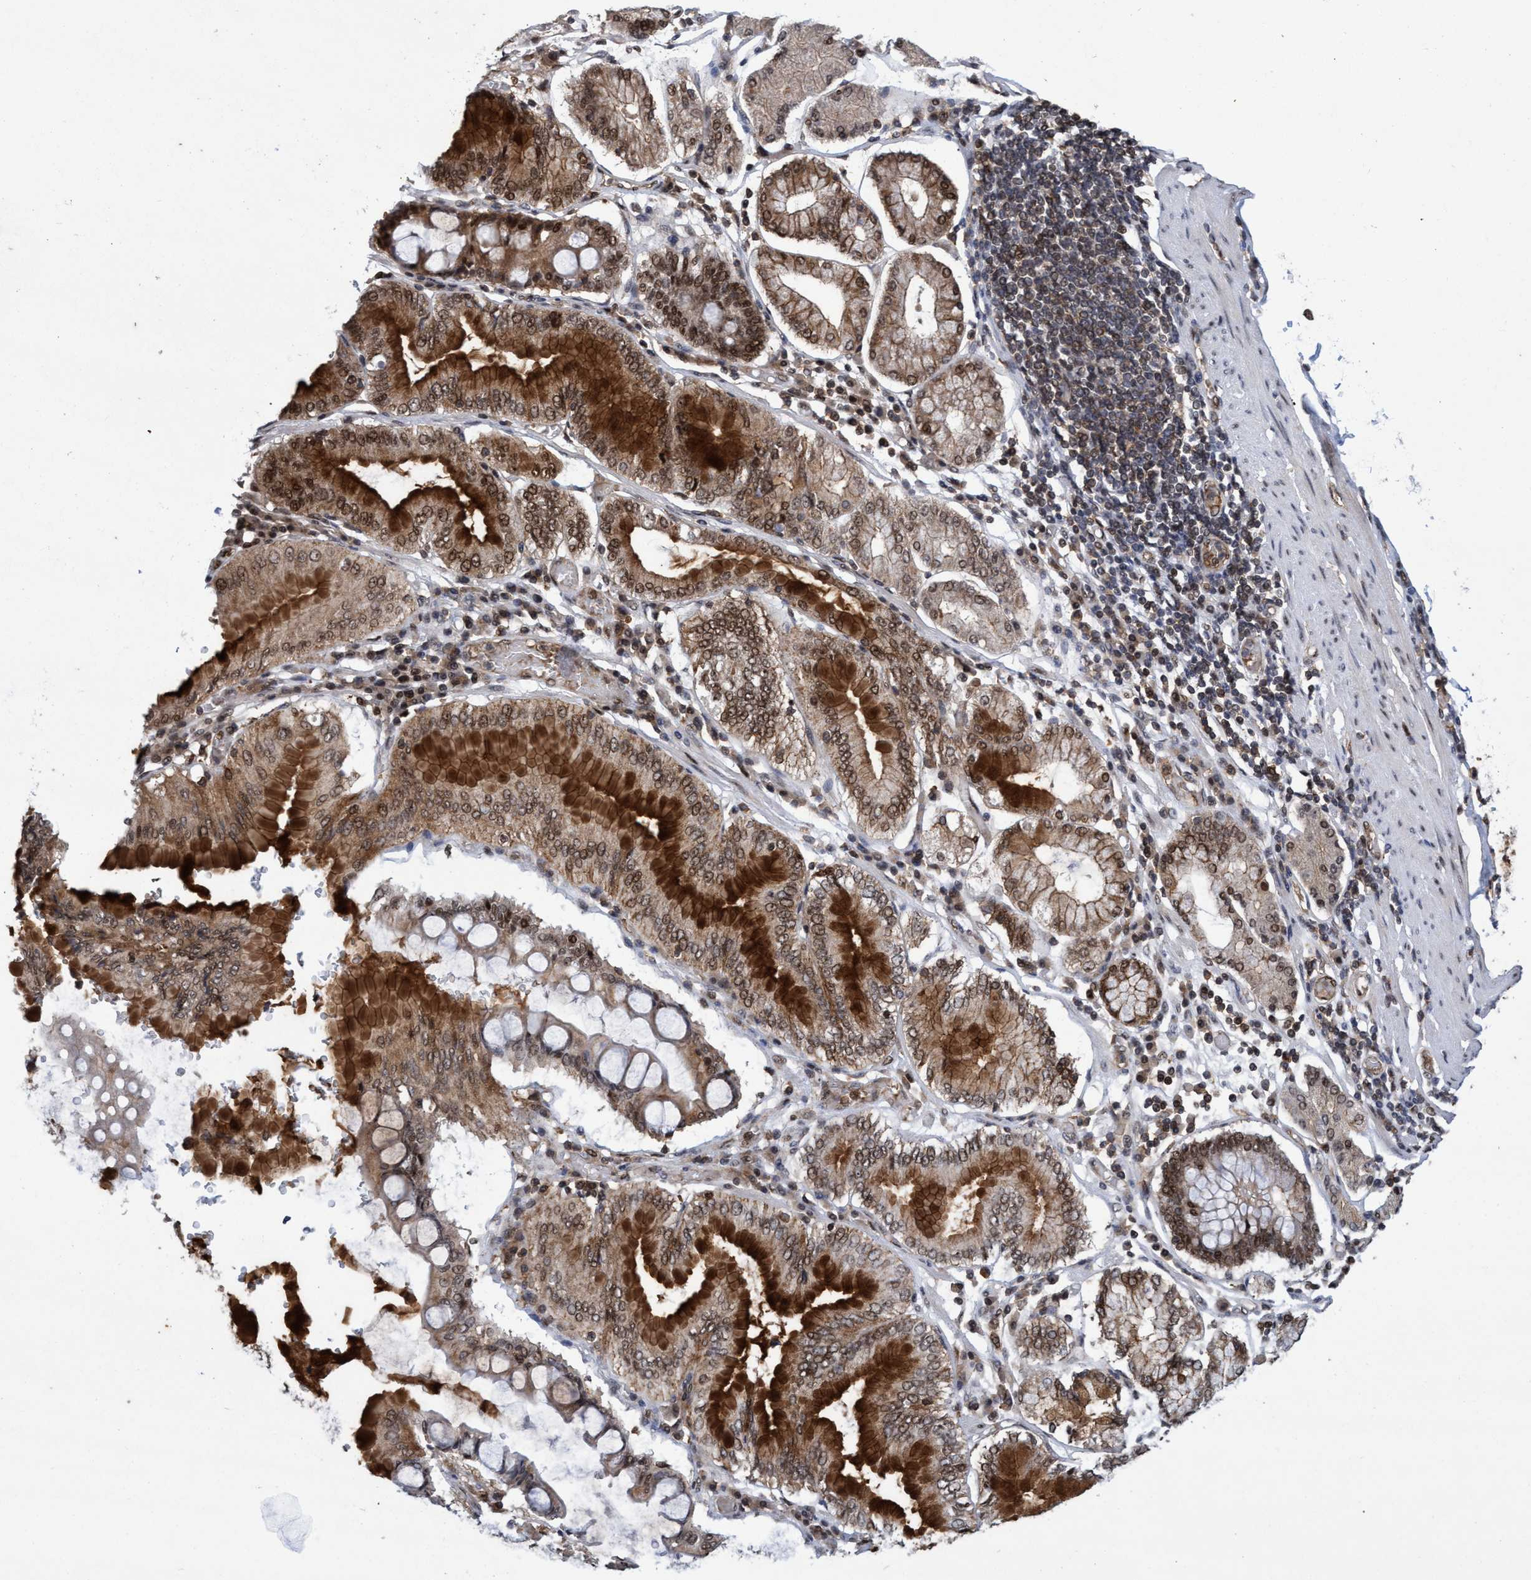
{"staining": {"intensity": "strong", "quantity": ">75%", "location": "cytoplasmic/membranous,nuclear"}, "tissue": "stomach cancer", "cell_type": "Tumor cells", "image_type": "cancer", "snomed": [{"axis": "morphology", "description": "Adenocarcinoma, NOS"}, {"axis": "topography", "description": "Stomach"}], "caption": "Protein expression analysis of stomach adenocarcinoma displays strong cytoplasmic/membranous and nuclear expression in approximately >75% of tumor cells.", "gene": "GTF2F1", "patient": {"sex": "female", "age": 73}}